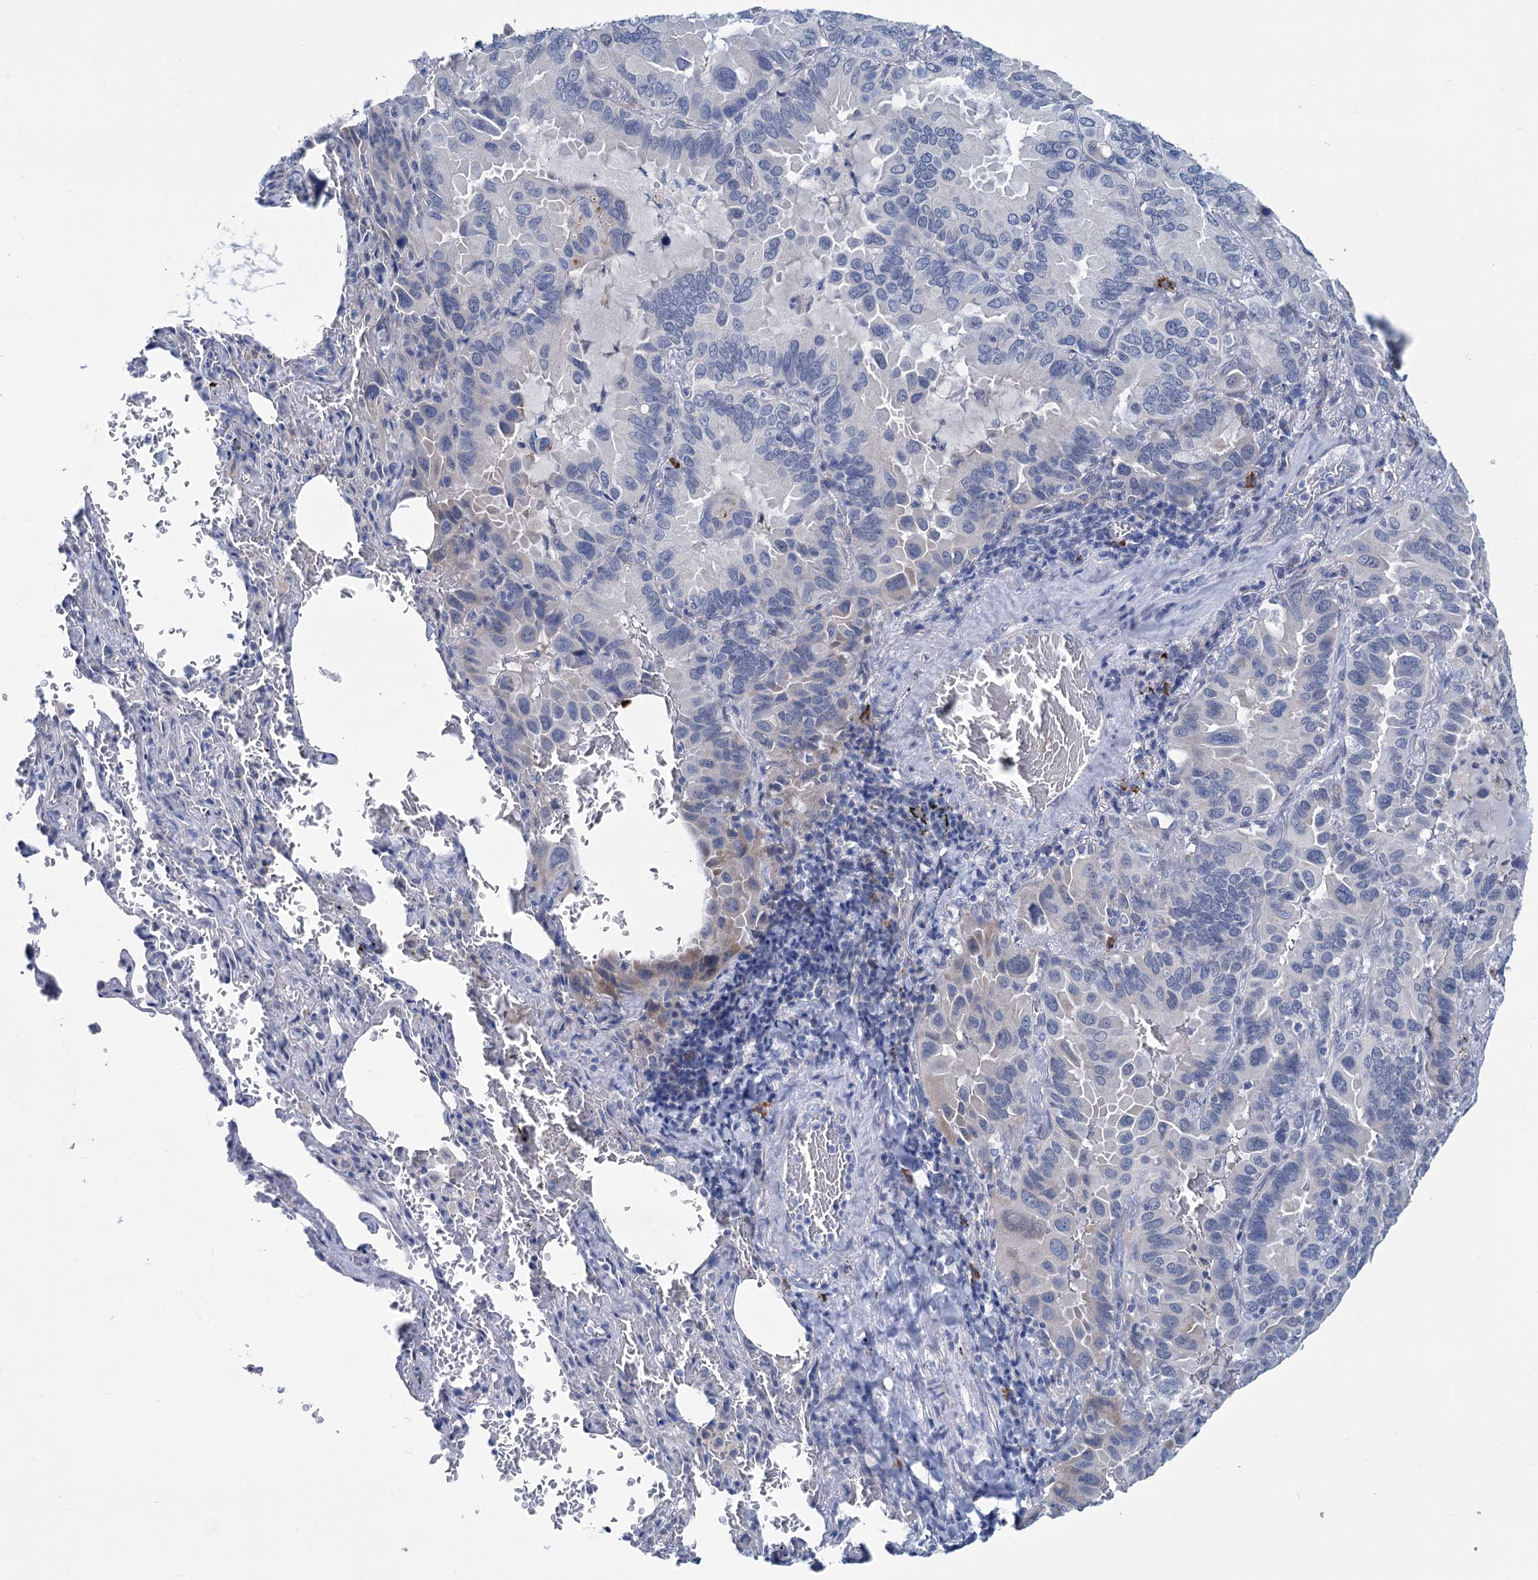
{"staining": {"intensity": "weak", "quantity": "<25%", "location": "cytoplasmic/membranous"}, "tissue": "lung cancer", "cell_type": "Tumor cells", "image_type": "cancer", "snomed": [{"axis": "morphology", "description": "Adenocarcinoma, NOS"}, {"axis": "topography", "description": "Lung"}], "caption": "Immunohistochemistry of lung adenocarcinoma exhibits no expression in tumor cells.", "gene": "NEU3", "patient": {"sex": "male", "age": 64}}